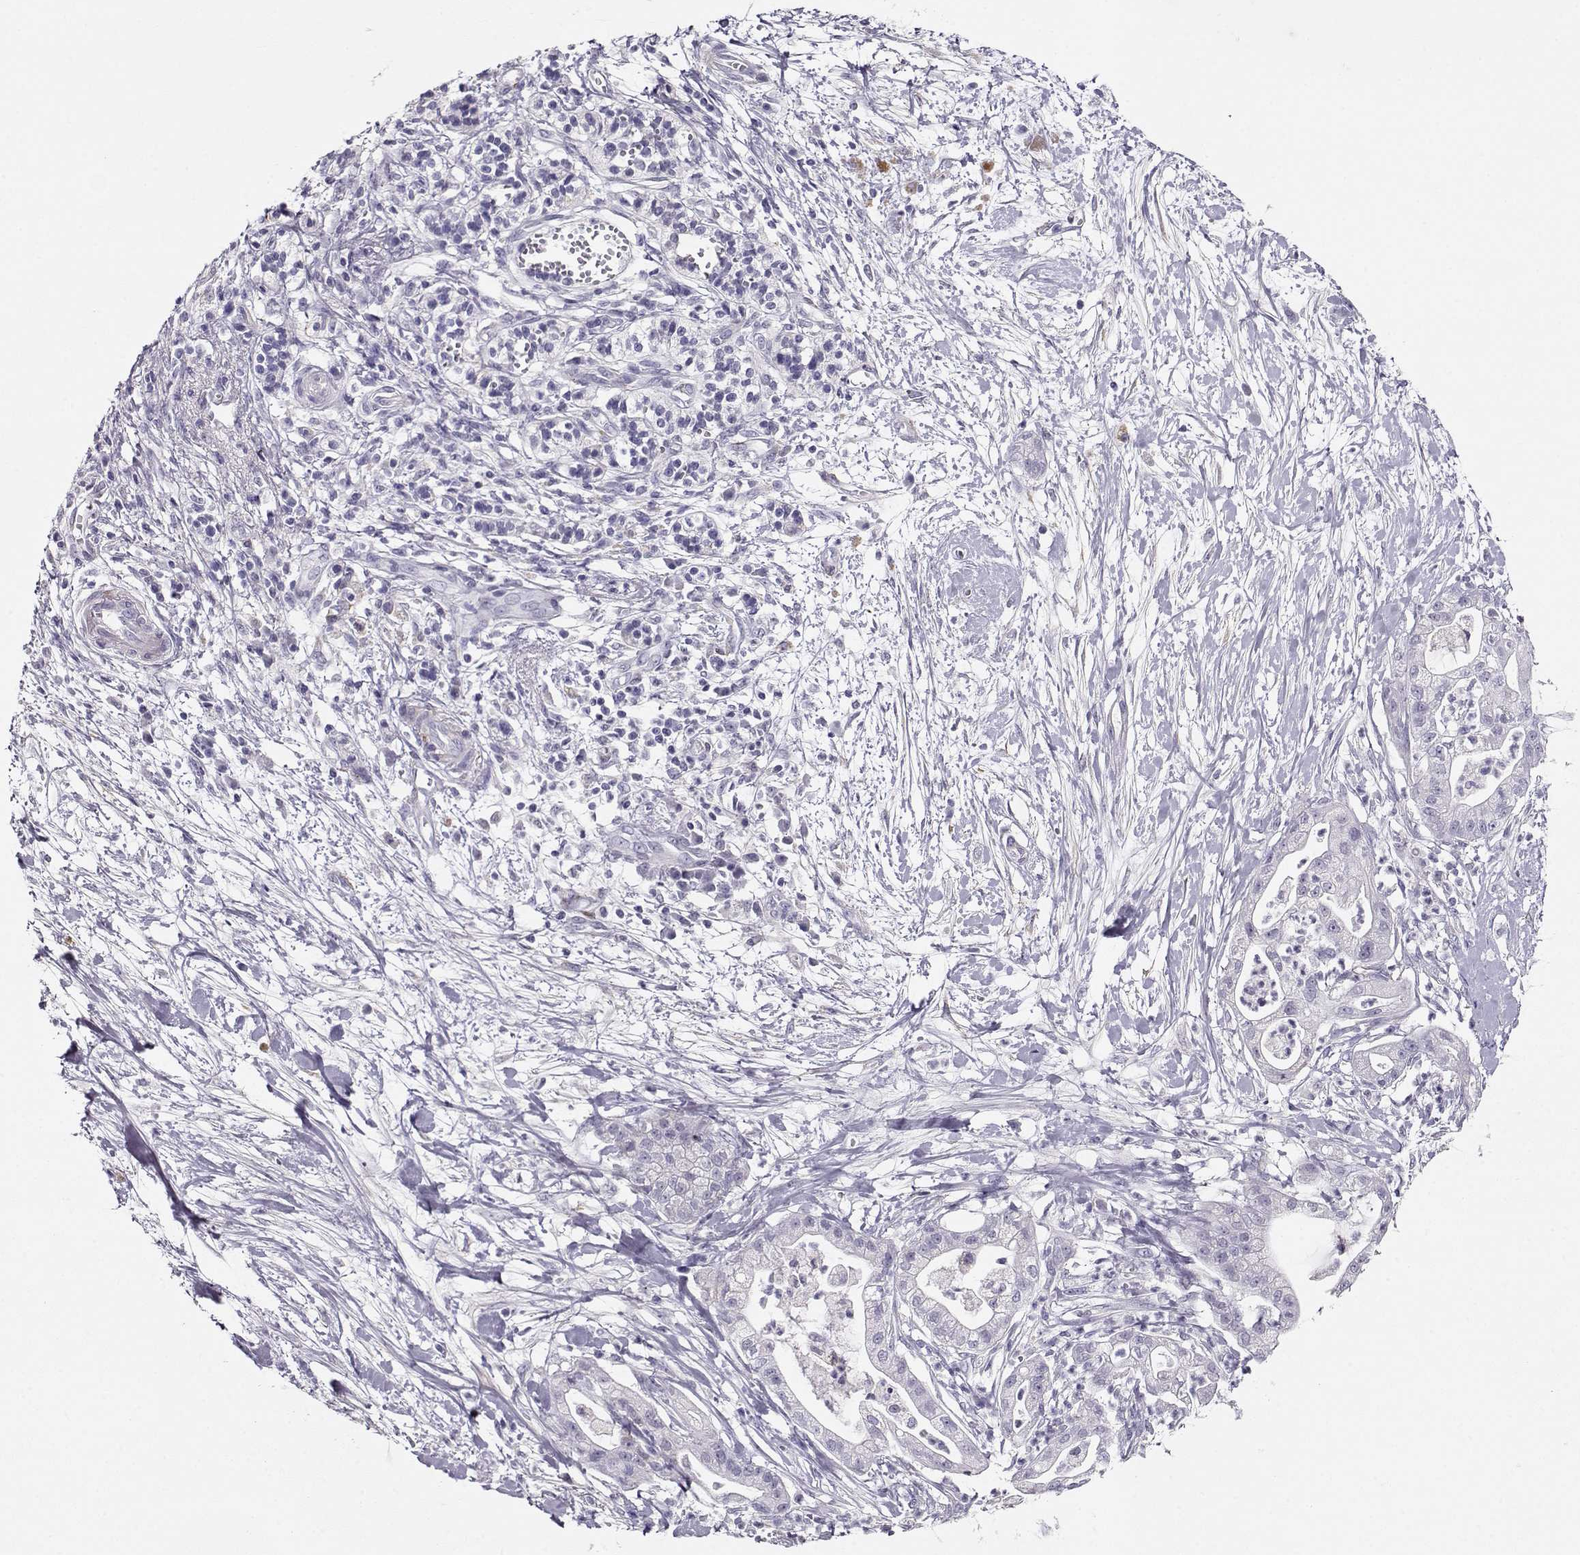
{"staining": {"intensity": "negative", "quantity": "none", "location": "none"}, "tissue": "pancreatic cancer", "cell_type": "Tumor cells", "image_type": "cancer", "snomed": [{"axis": "morphology", "description": "Normal tissue, NOS"}, {"axis": "morphology", "description": "Adenocarcinoma, NOS"}, {"axis": "topography", "description": "Lymph node"}, {"axis": "topography", "description": "Pancreas"}], "caption": "This is an immunohistochemistry (IHC) histopathology image of adenocarcinoma (pancreatic). There is no staining in tumor cells.", "gene": "RBM44", "patient": {"sex": "female", "age": 58}}